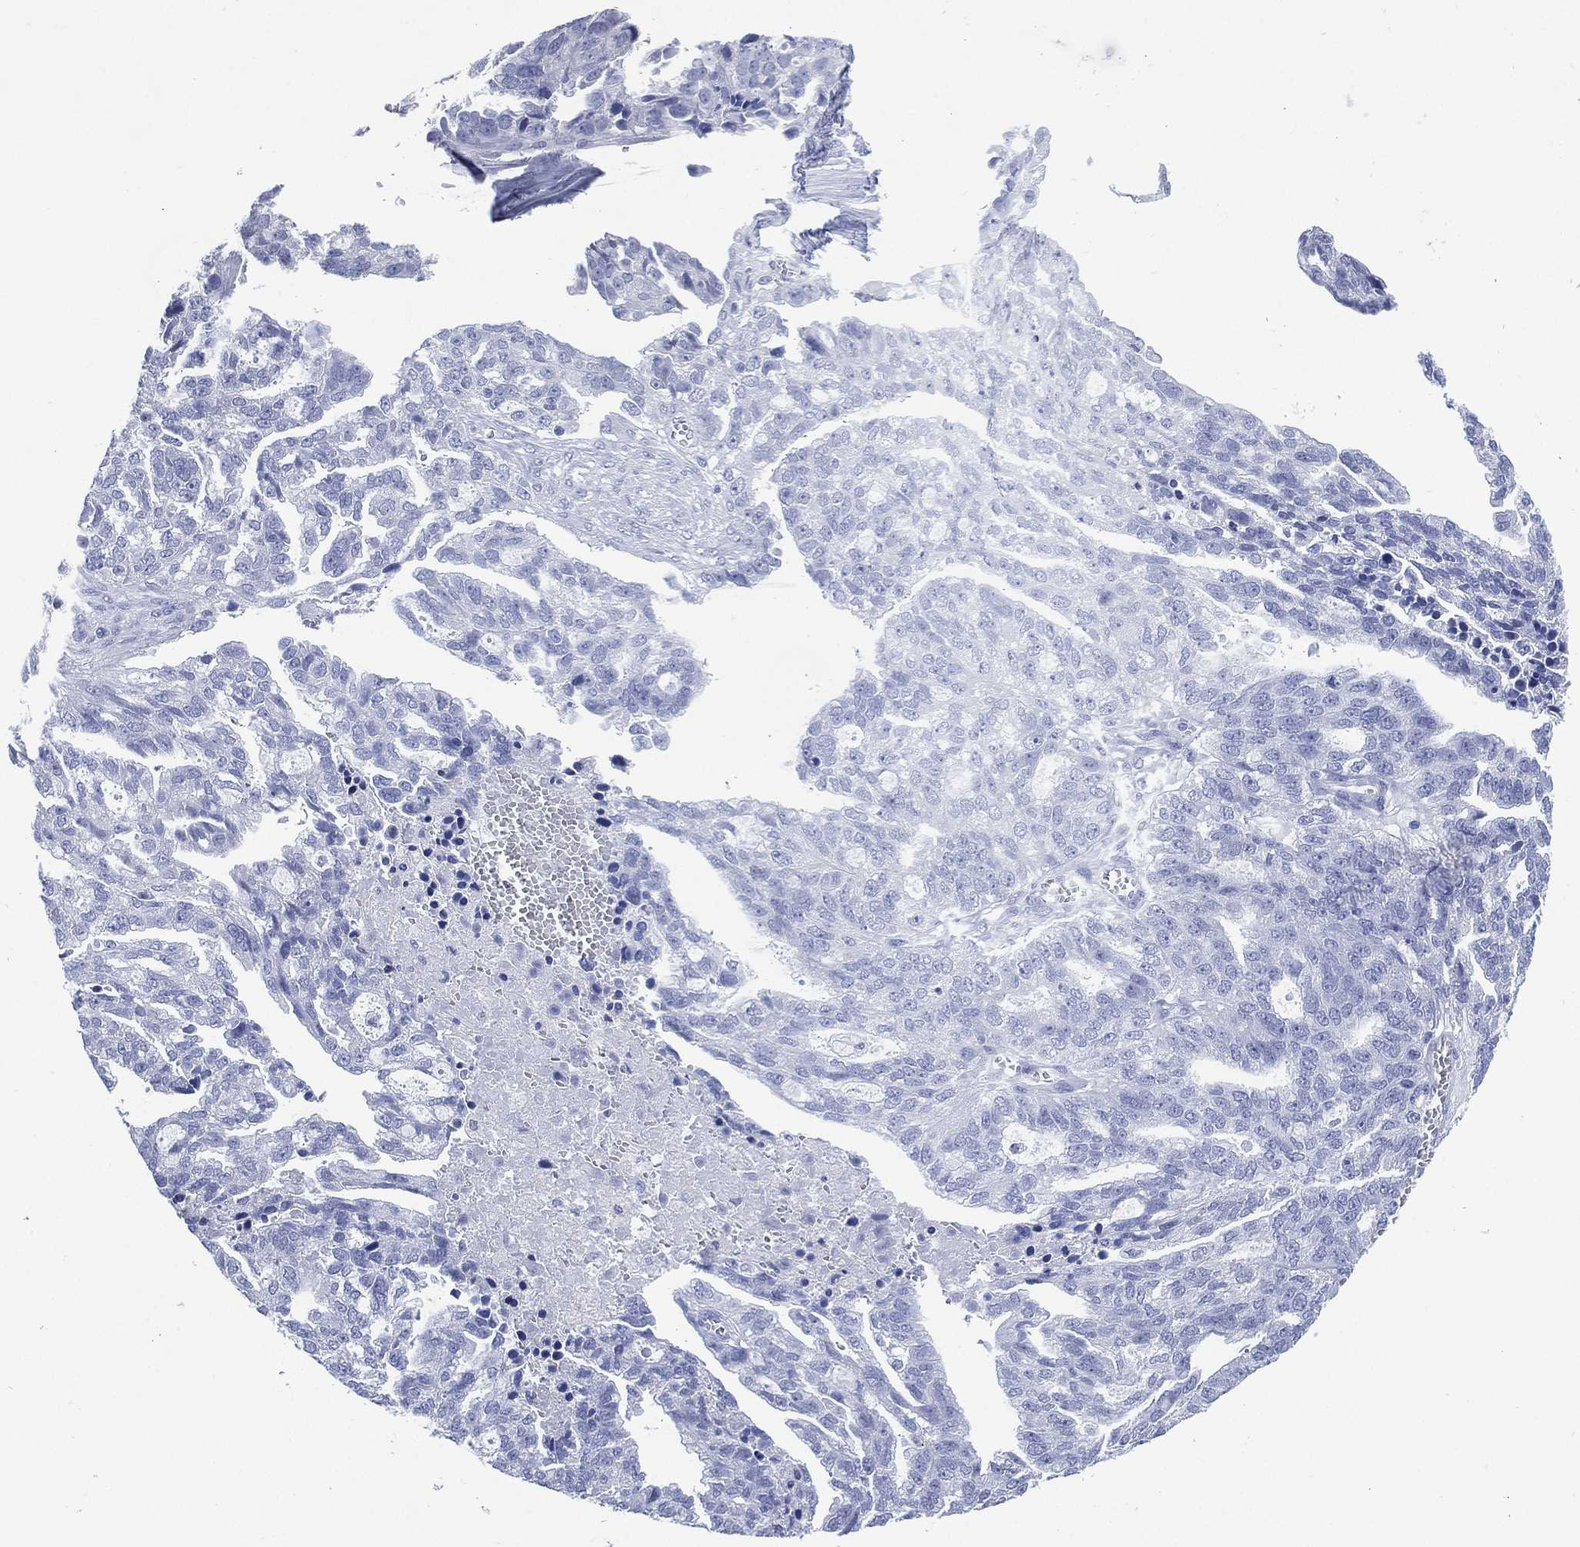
{"staining": {"intensity": "negative", "quantity": "none", "location": "none"}, "tissue": "ovarian cancer", "cell_type": "Tumor cells", "image_type": "cancer", "snomed": [{"axis": "morphology", "description": "Cystadenocarcinoma, serous, NOS"}, {"axis": "topography", "description": "Ovary"}], "caption": "DAB immunohistochemical staining of human serous cystadenocarcinoma (ovarian) exhibits no significant positivity in tumor cells.", "gene": "TMEM247", "patient": {"sex": "female", "age": 51}}